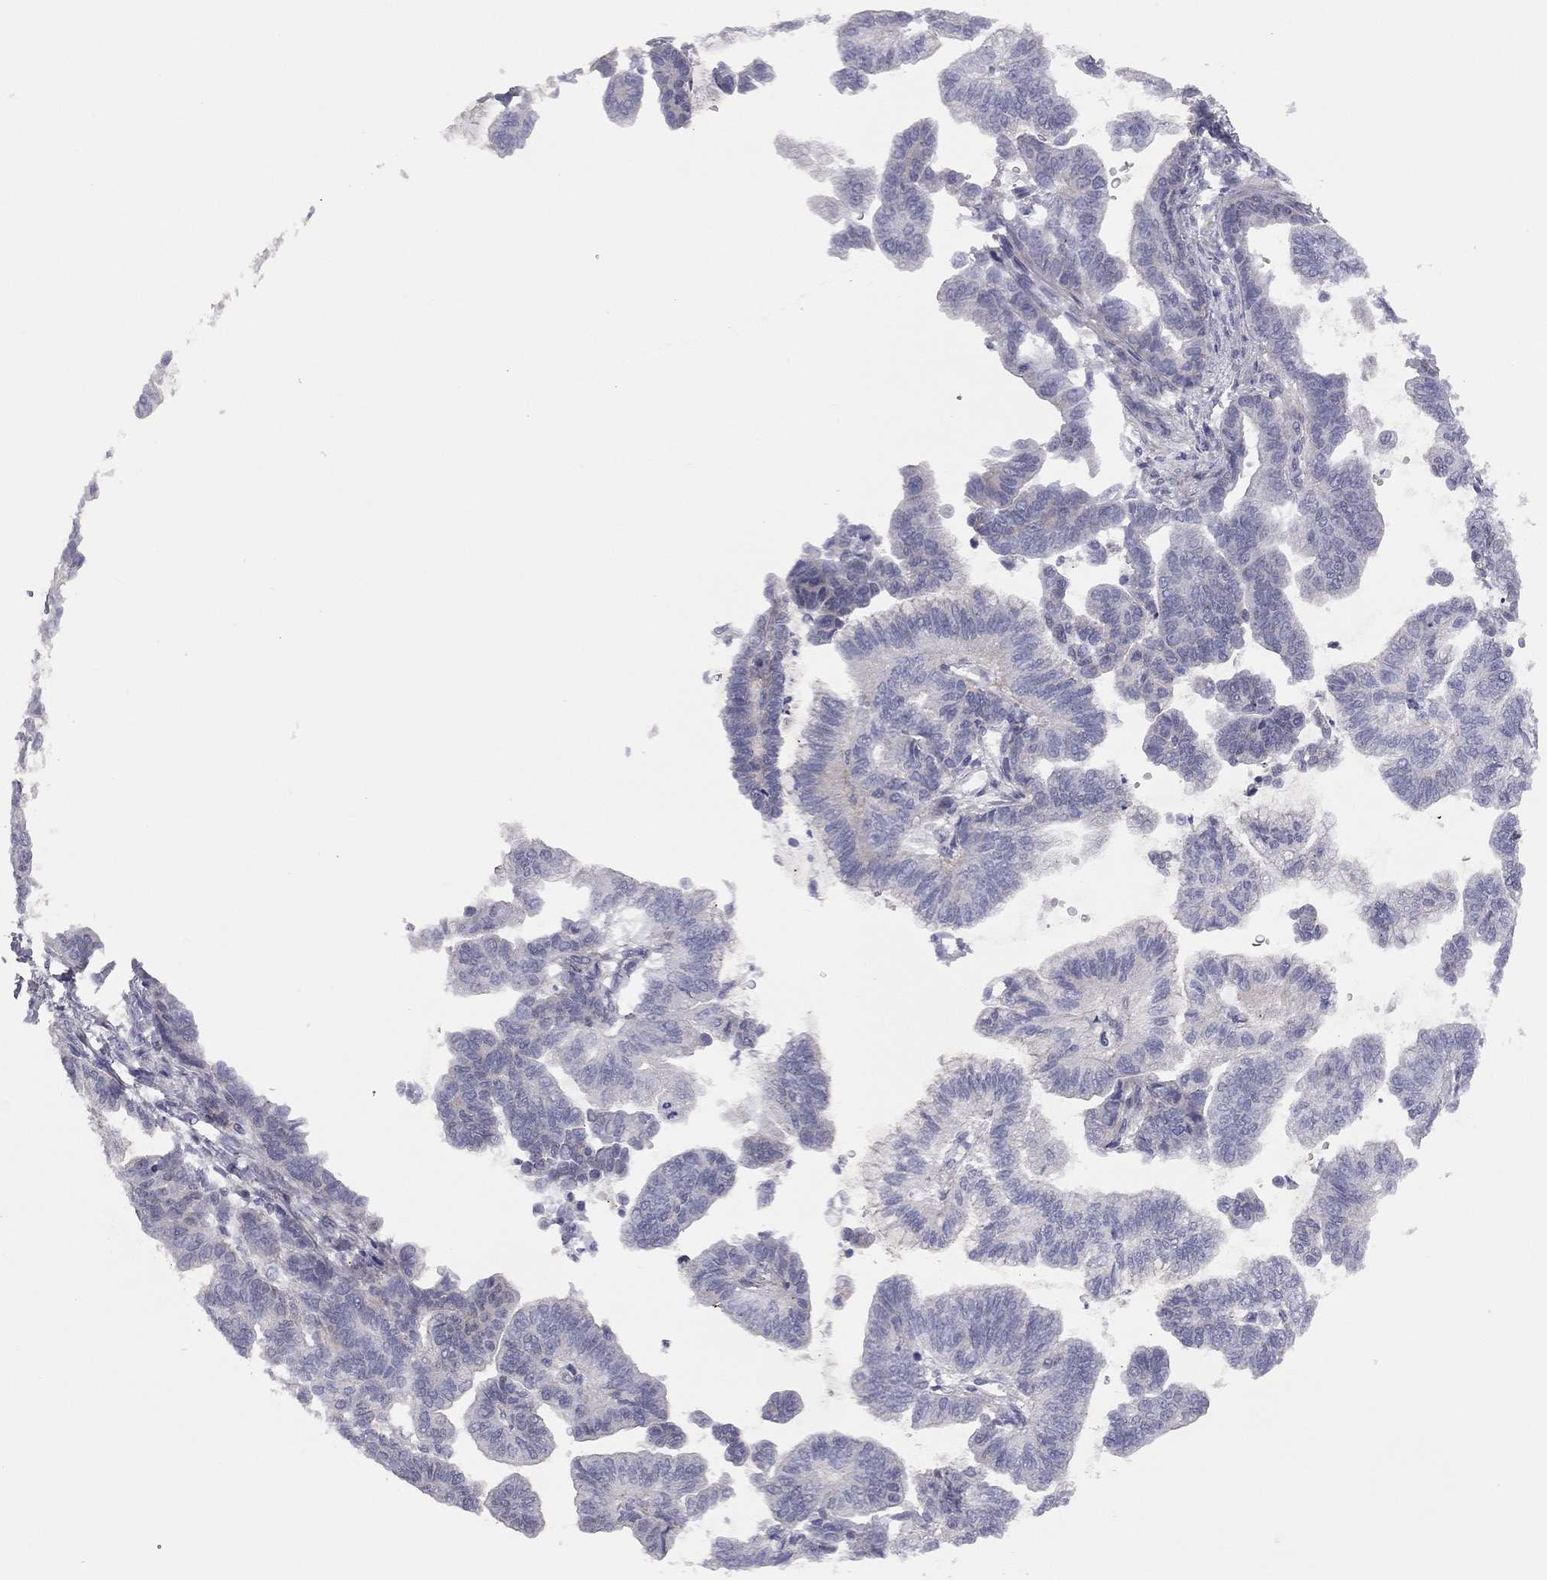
{"staining": {"intensity": "negative", "quantity": "none", "location": "none"}, "tissue": "stomach cancer", "cell_type": "Tumor cells", "image_type": "cancer", "snomed": [{"axis": "morphology", "description": "Adenocarcinoma, NOS"}, {"axis": "topography", "description": "Stomach"}], "caption": "Protein analysis of adenocarcinoma (stomach) exhibits no significant positivity in tumor cells.", "gene": "ADCYAP1", "patient": {"sex": "male", "age": 83}}